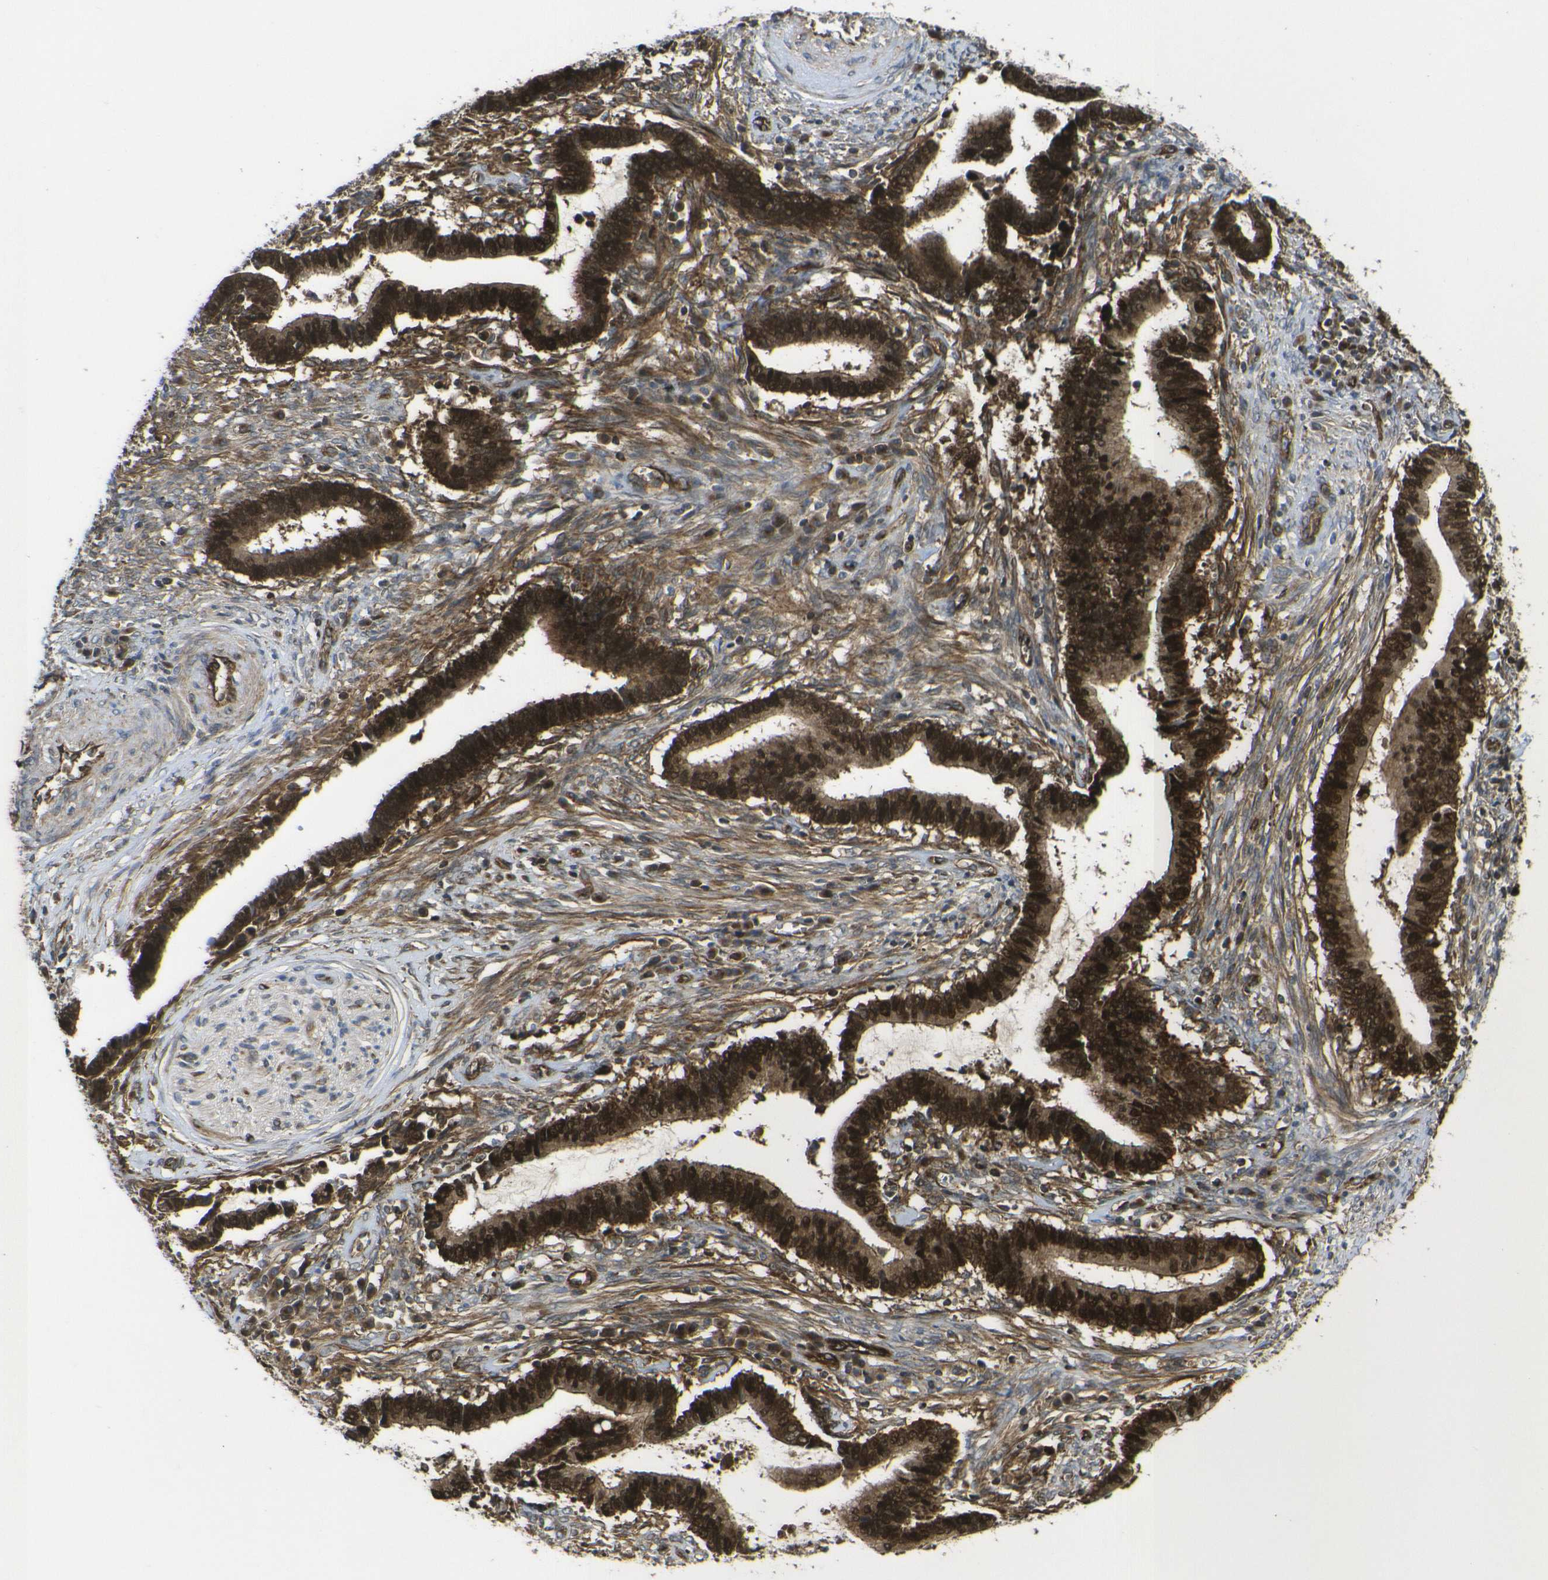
{"staining": {"intensity": "strong", "quantity": ">75%", "location": "cytoplasmic/membranous,nuclear"}, "tissue": "cervical cancer", "cell_type": "Tumor cells", "image_type": "cancer", "snomed": [{"axis": "morphology", "description": "Adenocarcinoma, NOS"}, {"axis": "topography", "description": "Cervix"}], "caption": "The immunohistochemical stain labels strong cytoplasmic/membranous and nuclear positivity in tumor cells of cervical cancer tissue. The staining is performed using DAB (3,3'-diaminobenzidine) brown chromogen to label protein expression. The nuclei are counter-stained blue using hematoxylin.", "gene": "ECE1", "patient": {"sex": "female", "age": 44}}